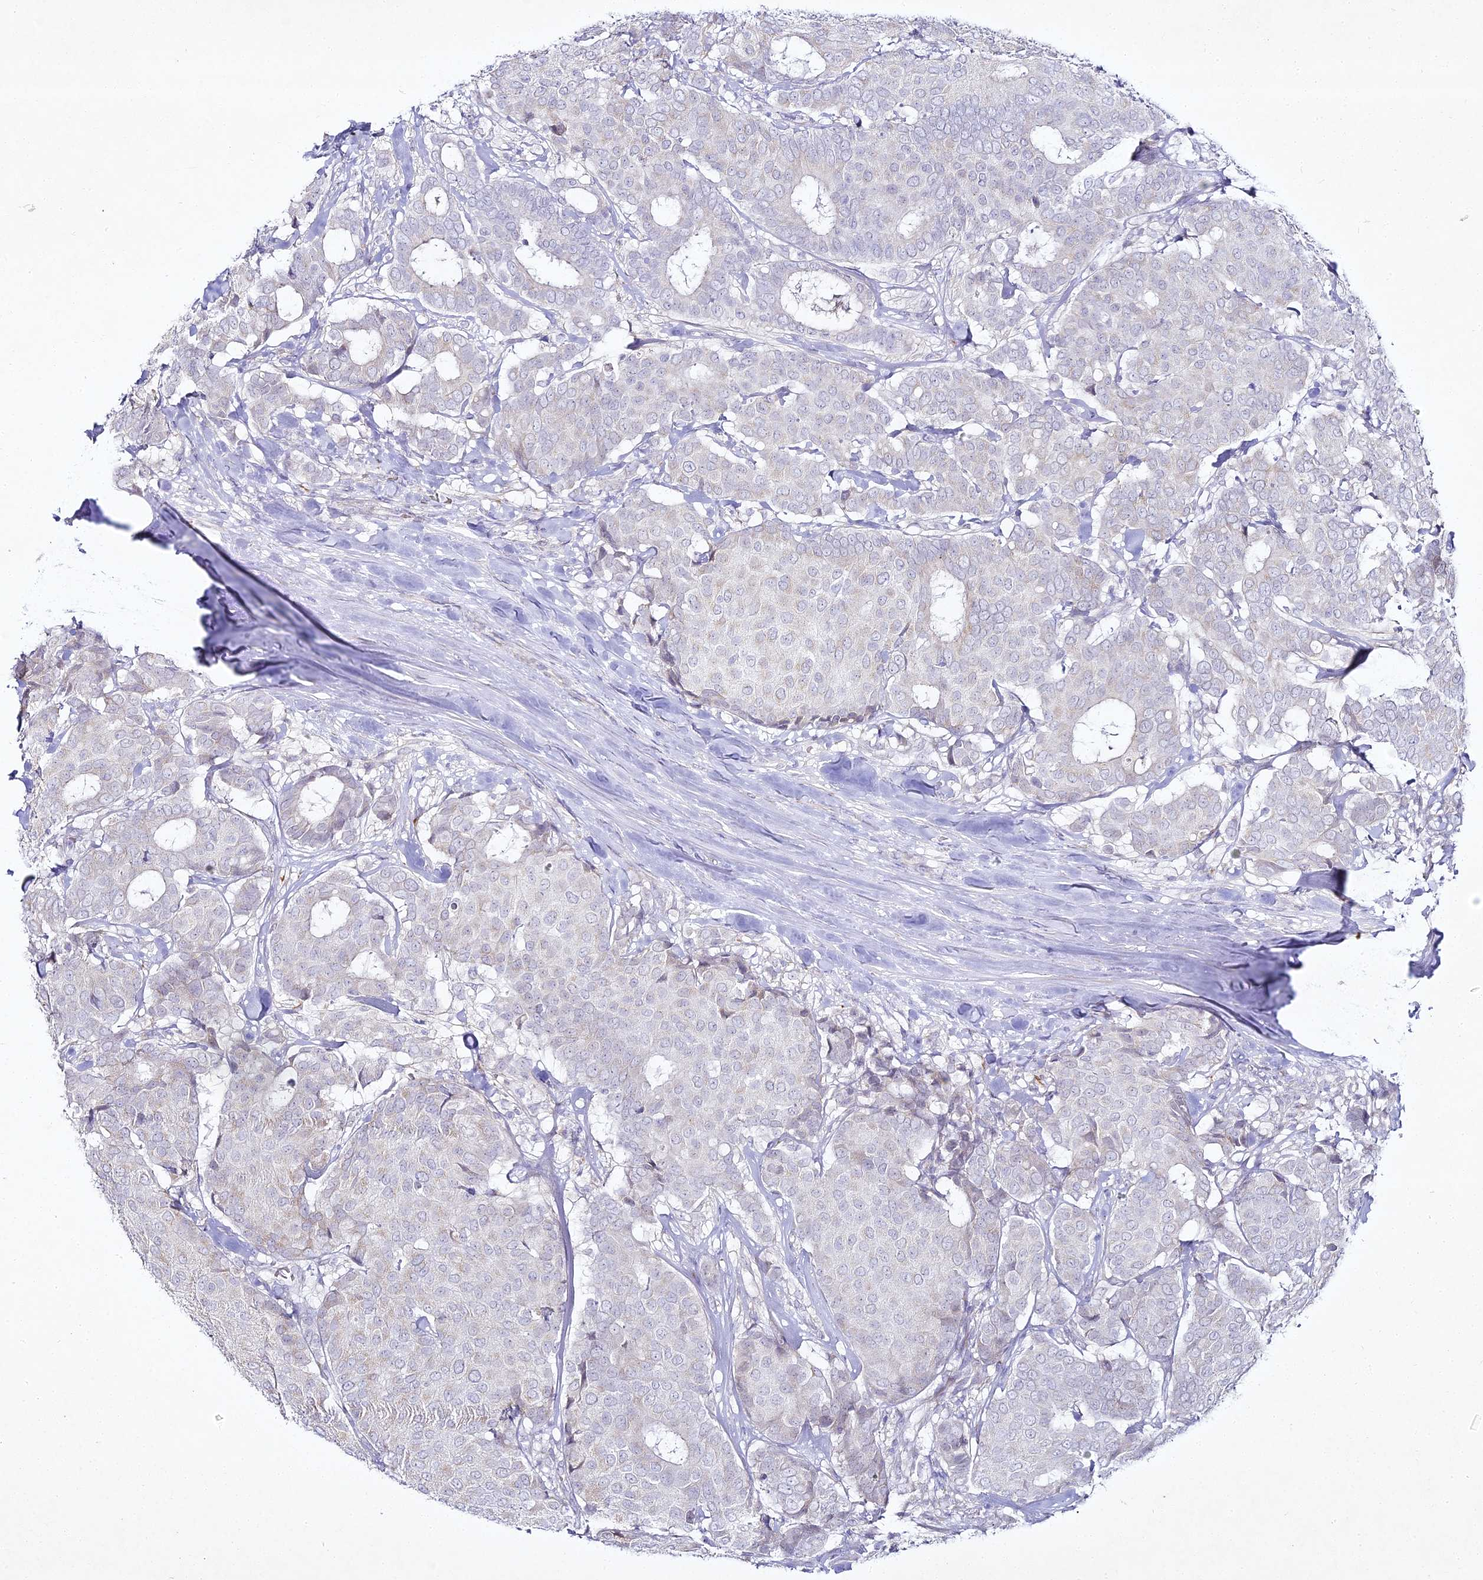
{"staining": {"intensity": "negative", "quantity": "none", "location": "none"}, "tissue": "breast cancer", "cell_type": "Tumor cells", "image_type": "cancer", "snomed": [{"axis": "morphology", "description": "Duct carcinoma"}, {"axis": "topography", "description": "Breast"}], "caption": "Tumor cells are negative for brown protein staining in breast cancer. The staining was performed using DAB (3,3'-diaminobenzidine) to visualize the protein expression in brown, while the nuclei were stained in blue with hematoxylin (Magnification: 20x).", "gene": "ALPG", "patient": {"sex": "female", "age": 75}}